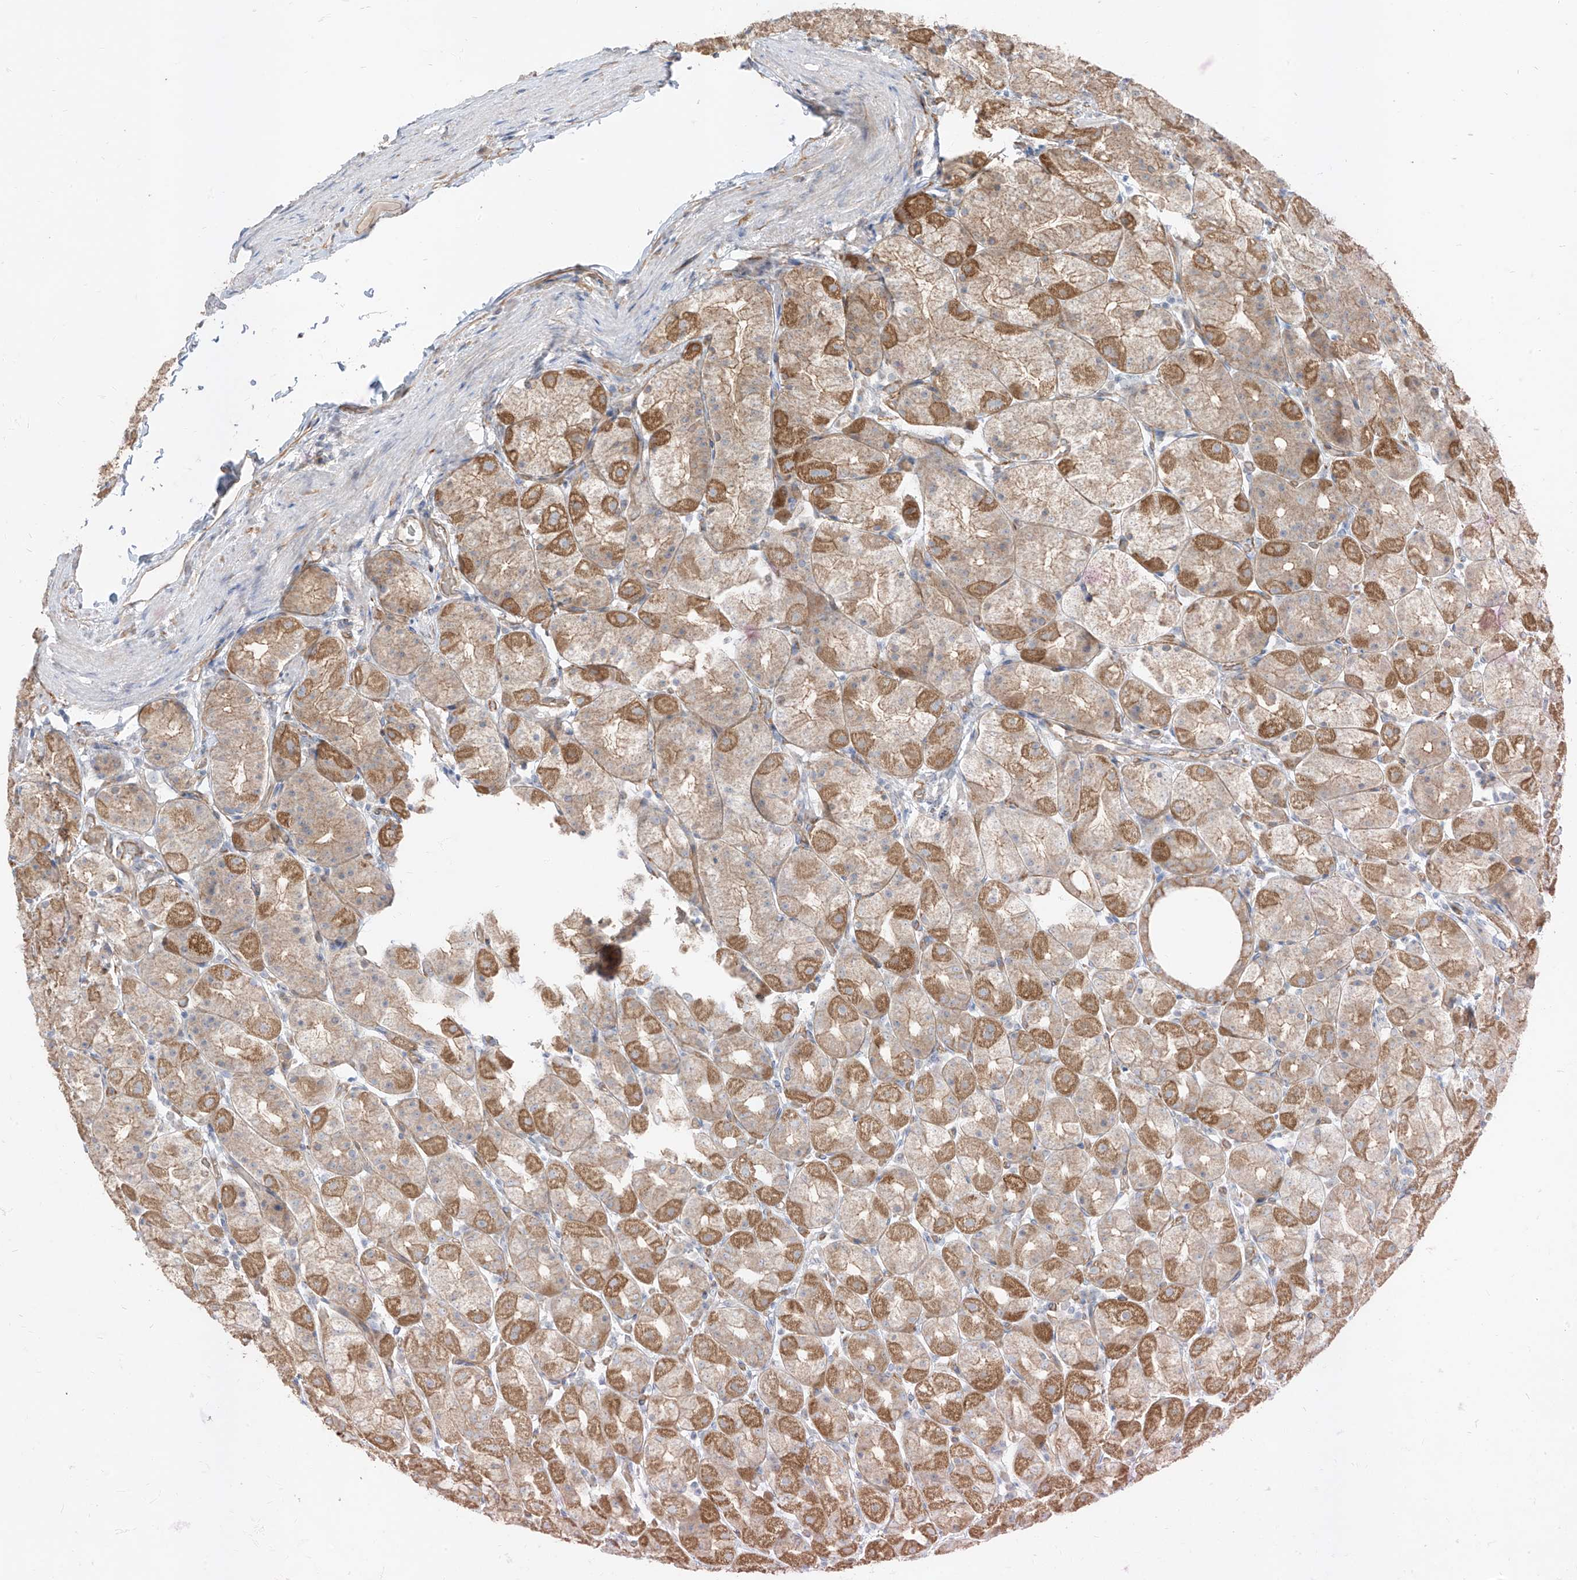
{"staining": {"intensity": "moderate", "quantity": ">75%", "location": "cytoplasmic/membranous"}, "tissue": "stomach", "cell_type": "Glandular cells", "image_type": "normal", "snomed": [{"axis": "morphology", "description": "Normal tissue, NOS"}, {"axis": "topography", "description": "Stomach, upper"}], "caption": "Immunohistochemistry image of benign stomach: stomach stained using immunohistochemistry displays medium levels of moderate protein expression localized specifically in the cytoplasmic/membranous of glandular cells, appearing as a cytoplasmic/membranous brown color.", "gene": "EPHX4", "patient": {"sex": "male", "age": 68}}